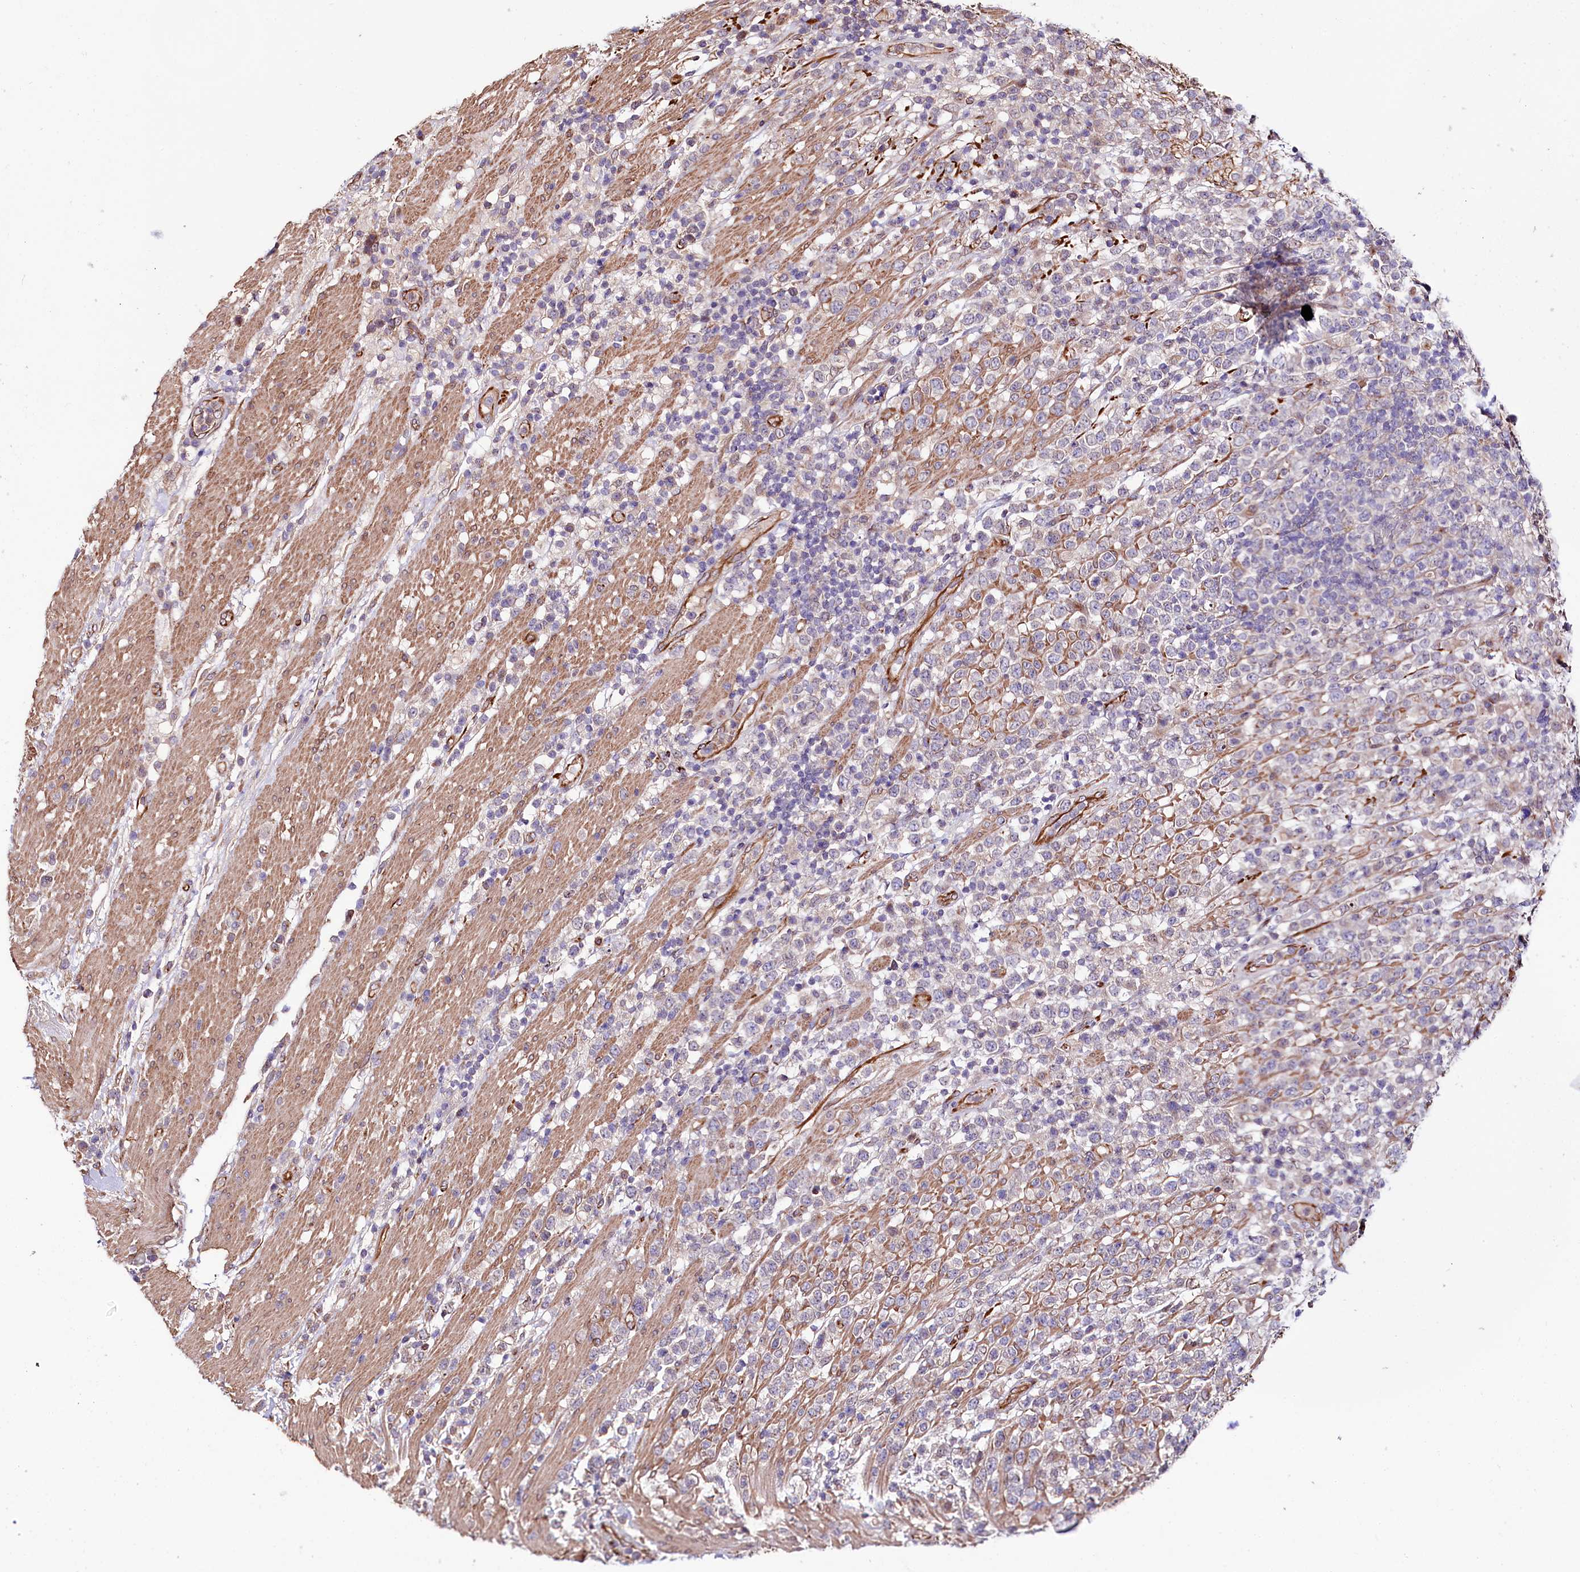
{"staining": {"intensity": "negative", "quantity": "none", "location": "none"}, "tissue": "lymphoma", "cell_type": "Tumor cells", "image_type": "cancer", "snomed": [{"axis": "morphology", "description": "Malignant lymphoma, non-Hodgkin's type, High grade"}, {"axis": "topography", "description": "Colon"}], "caption": "This is a histopathology image of immunohistochemistry staining of lymphoma, which shows no expression in tumor cells.", "gene": "TTC12", "patient": {"sex": "female", "age": 53}}